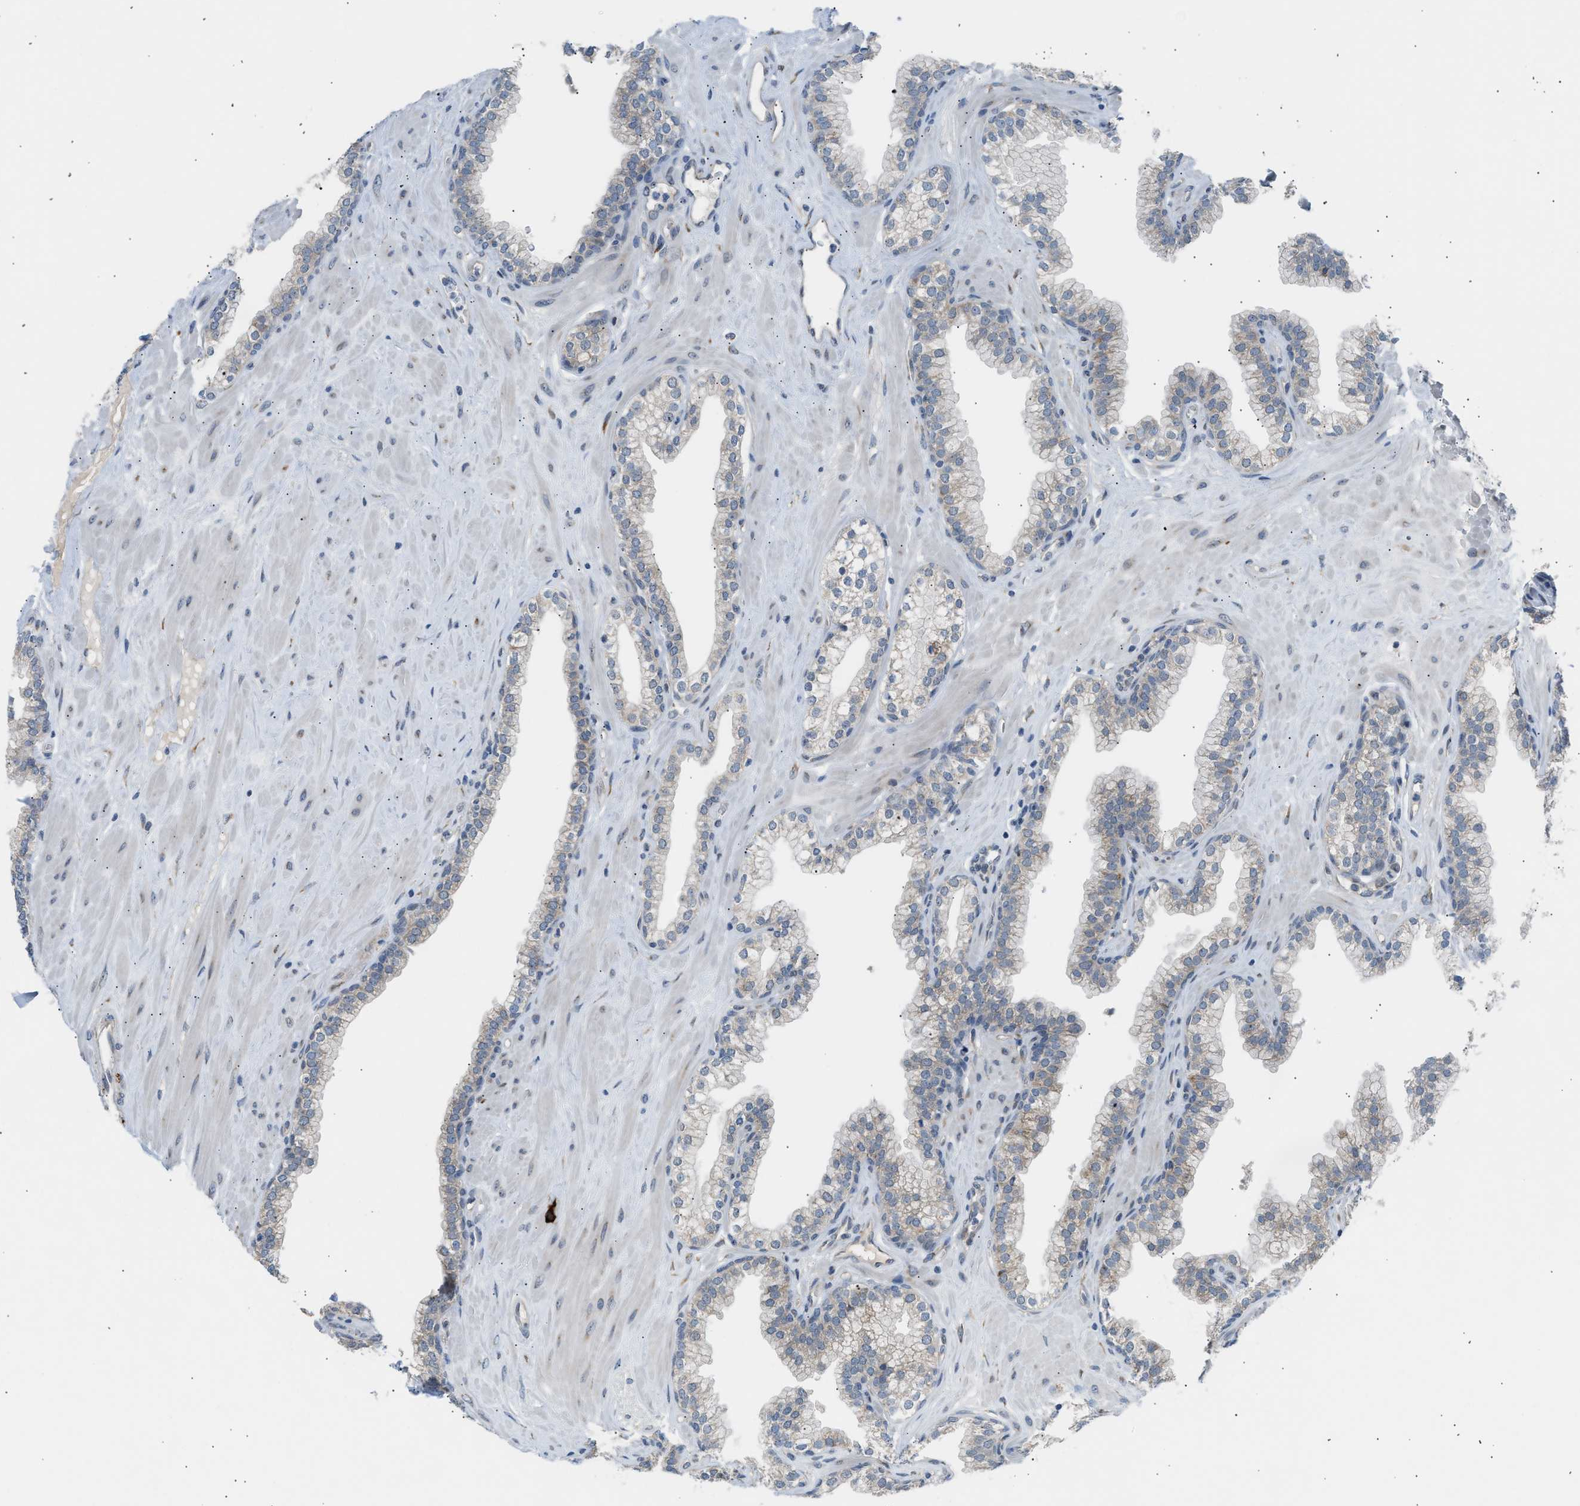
{"staining": {"intensity": "moderate", "quantity": "<25%", "location": "cytoplasmic/membranous"}, "tissue": "prostate", "cell_type": "Glandular cells", "image_type": "normal", "snomed": [{"axis": "morphology", "description": "Normal tissue, NOS"}, {"axis": "morphology", "description": "Urothelial carcinoma, Low grade"}, {"axis": "topography", "description": "Urinary bladder"}, {"axis": "topography", "description": "Prostate"}], "caption": "Brown immunohistochemical staining in unremarkable prostate demonstrates moderate cytoplasmic/membranous positivity in about <25% of glandular cells. Ihc stains the protein of interest in brown and the nuclei are stained blue.", "gene": "KCNC2", "patient": {"sex": "male", "age": 60}}